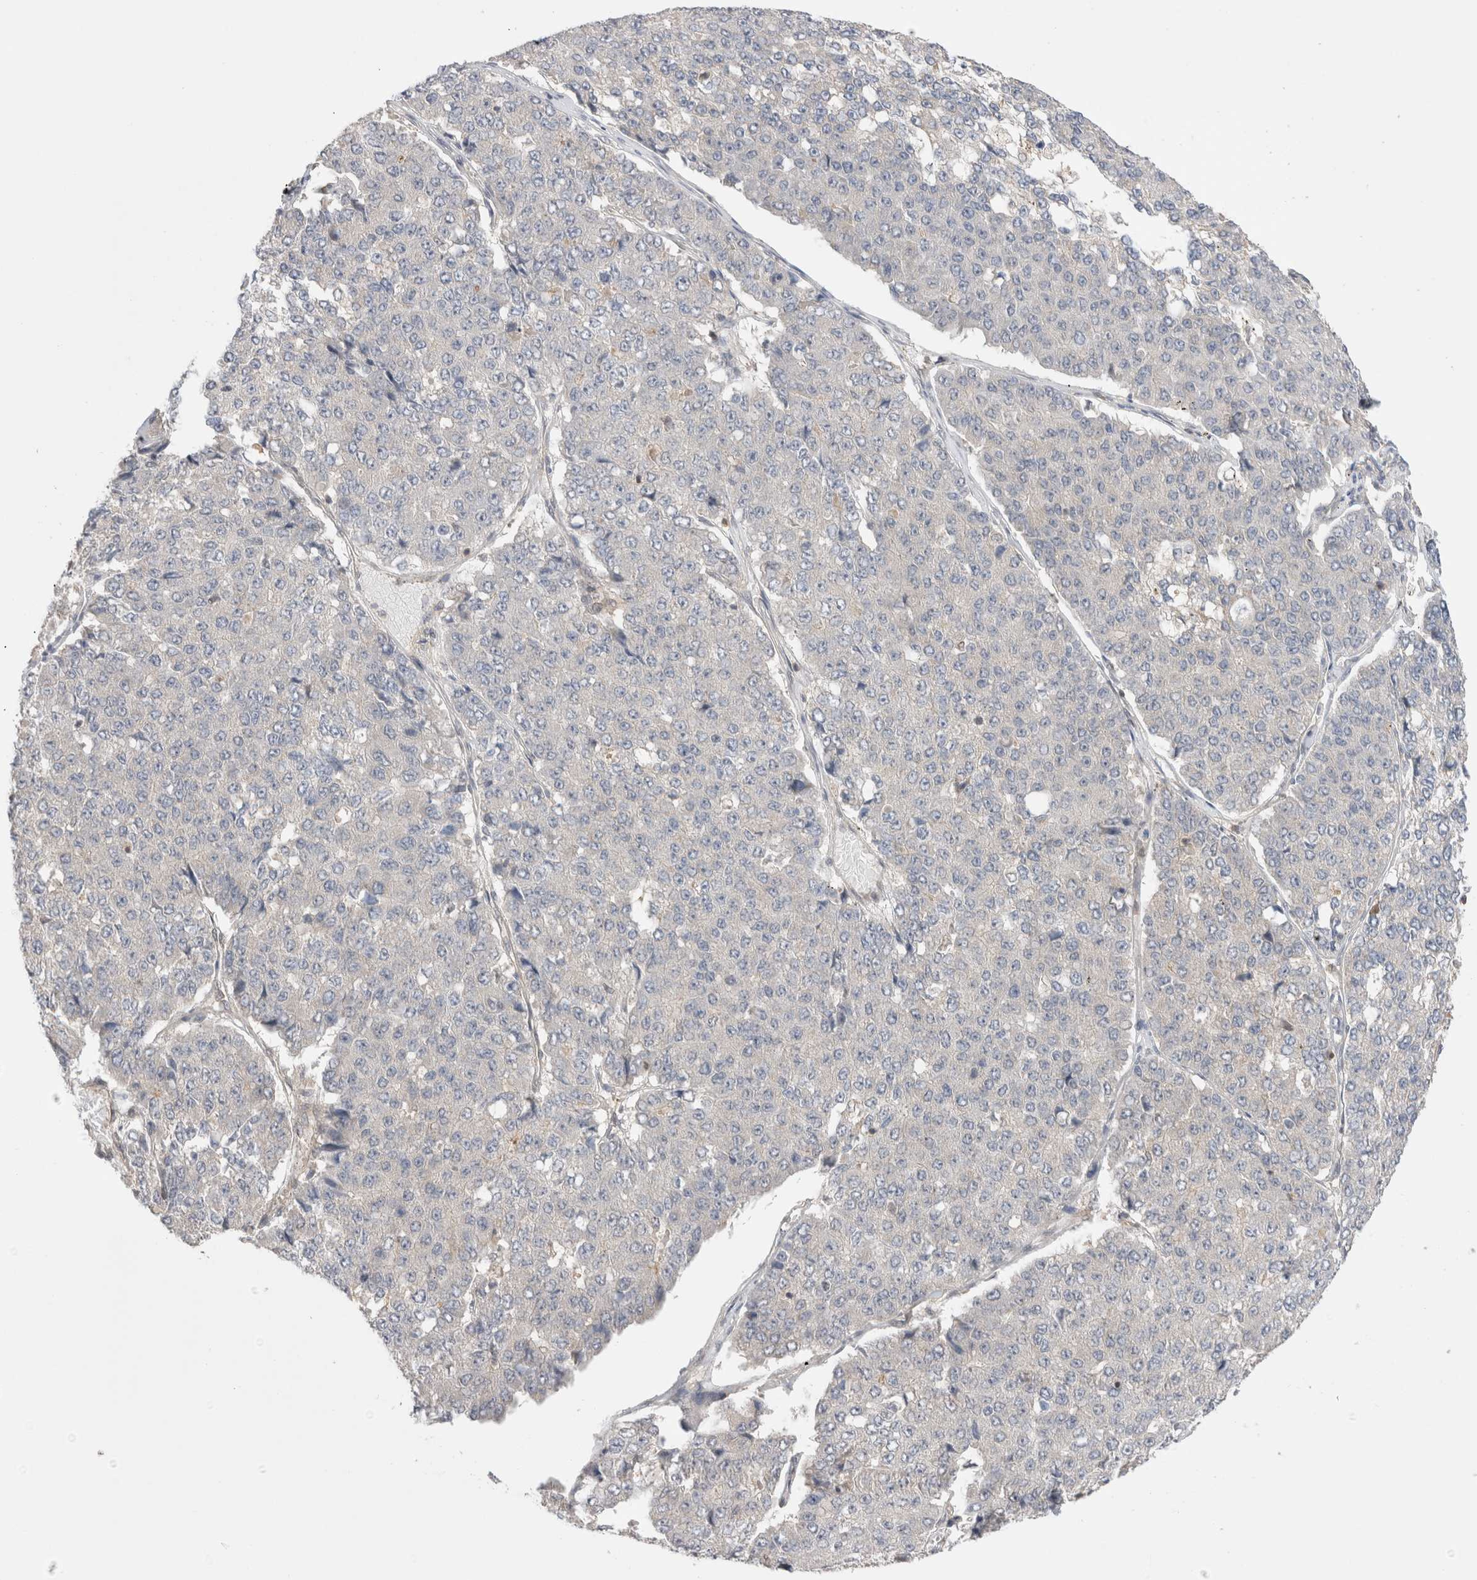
{"staining": {"intensity": "negative", "quantity": "none", "location": "none"}, "tissue": "pancreatic cancer", "cell_type": "Tumor cells", "image_type": "cancer", "snomed": [{"axis": "morphology", "description": "Adenocarcinoma, NOS"}, {"axis": "topography", "description": "Pancreas"}], "caption": "Immunohistochemistry micrograph of neoplastic tissue: pancreatic adenocarcinoma stained with DAB (3,3'-diaminobenzidine) reveals no significant protein positivity in tumor cells.", "gene": "NFKB1", "patient": {"sex": "male", "age": 50}}